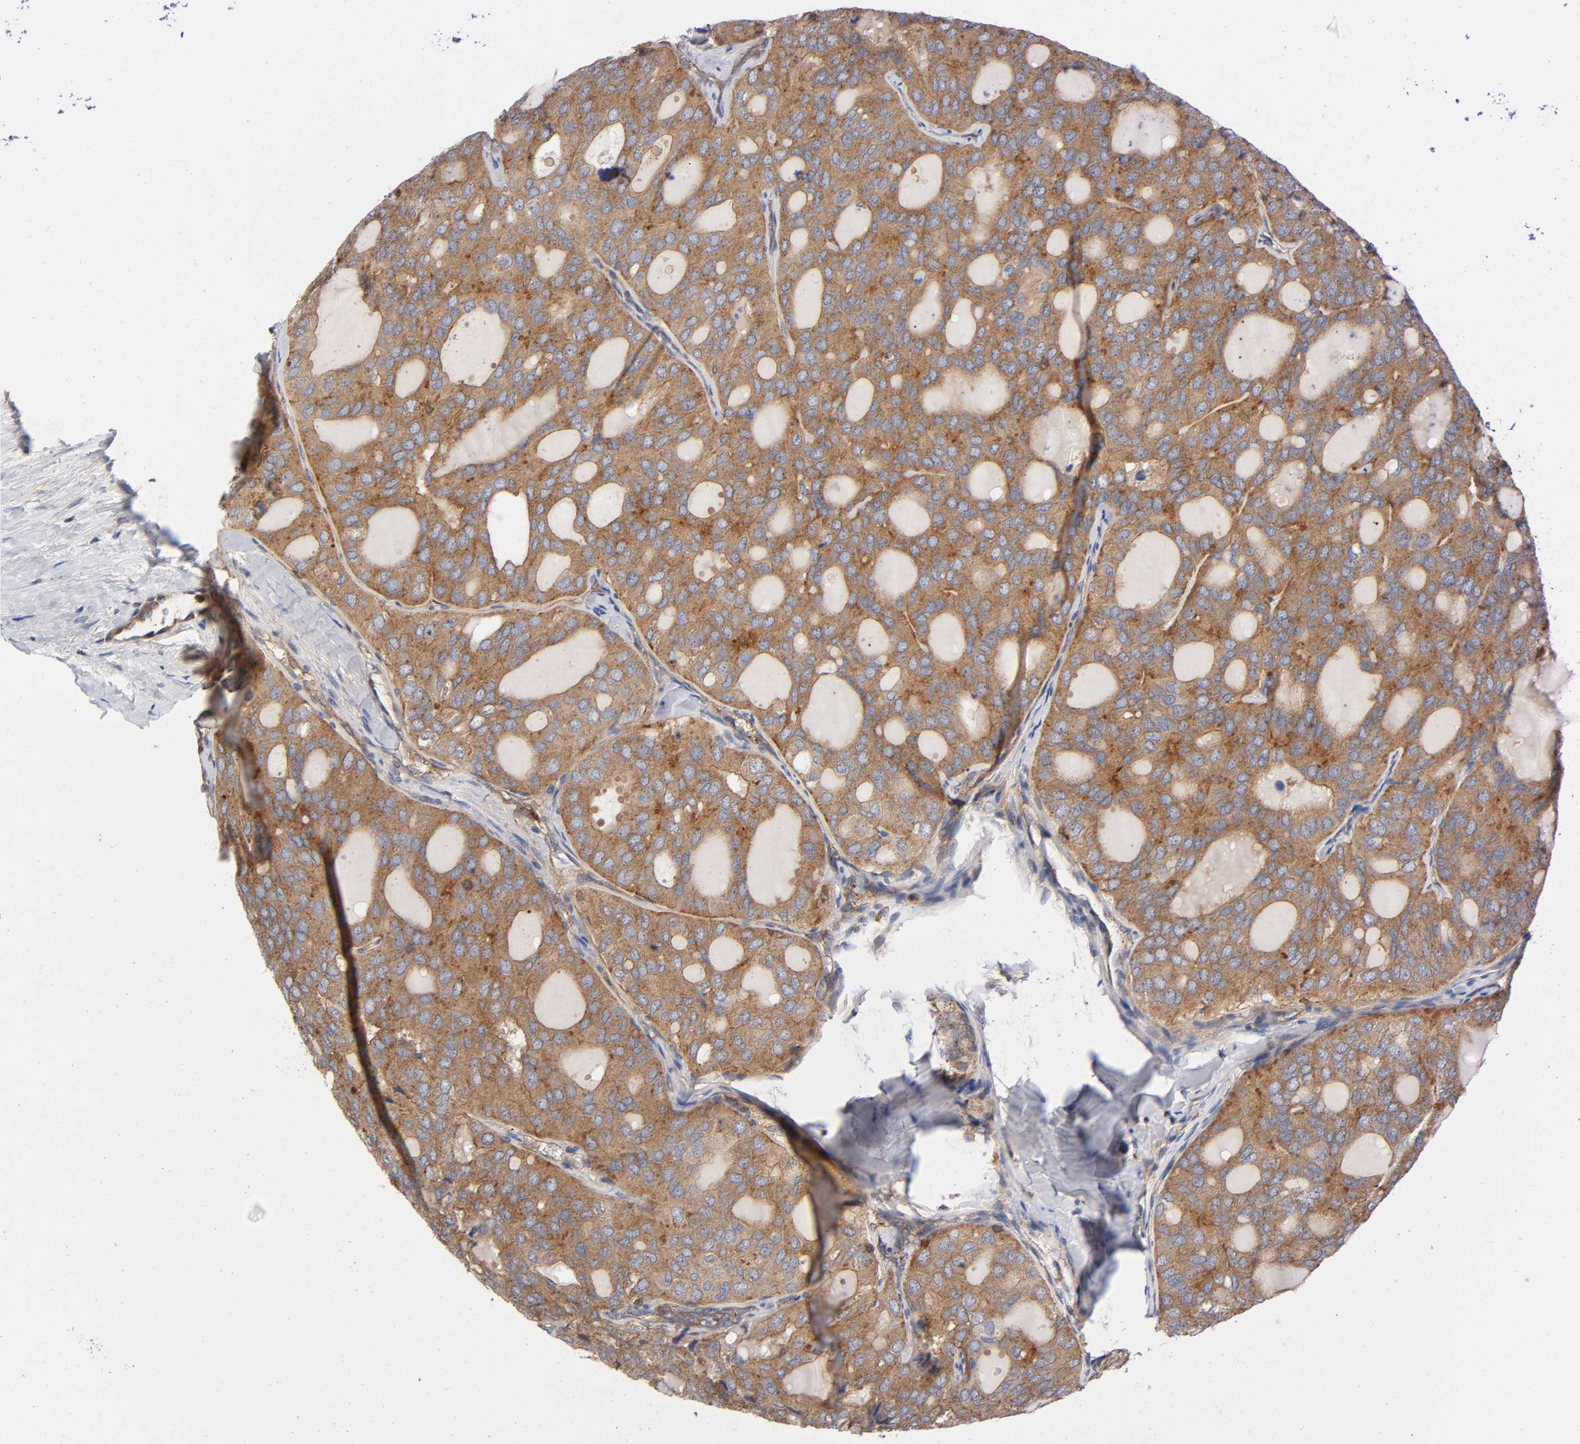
{"staining": {"intensity": "moderate", "quantity": ">75%", "location": "cytoplasmic/membranous"}, "tissue": "thyroid cancer", "cell_type": "Tumor cells", "image_type": "cancer", "snomed": [{"axis": "morphology", "description": "Follicular adenoma carcinoma, NOS"}, {"axis": "topography", "description": "Thyroid gland"}], "caption": "Immunohistochemical staining of human thyroid cancer shows medium levels of moderate cytoplasmic/membranous positivity in about >75% of tumor cells. (brown staining indicates protein expression, while blue staining denotes nuclei).", "gene": "LAMTOR2", "patient": {"sex": "male", "age": 75}}